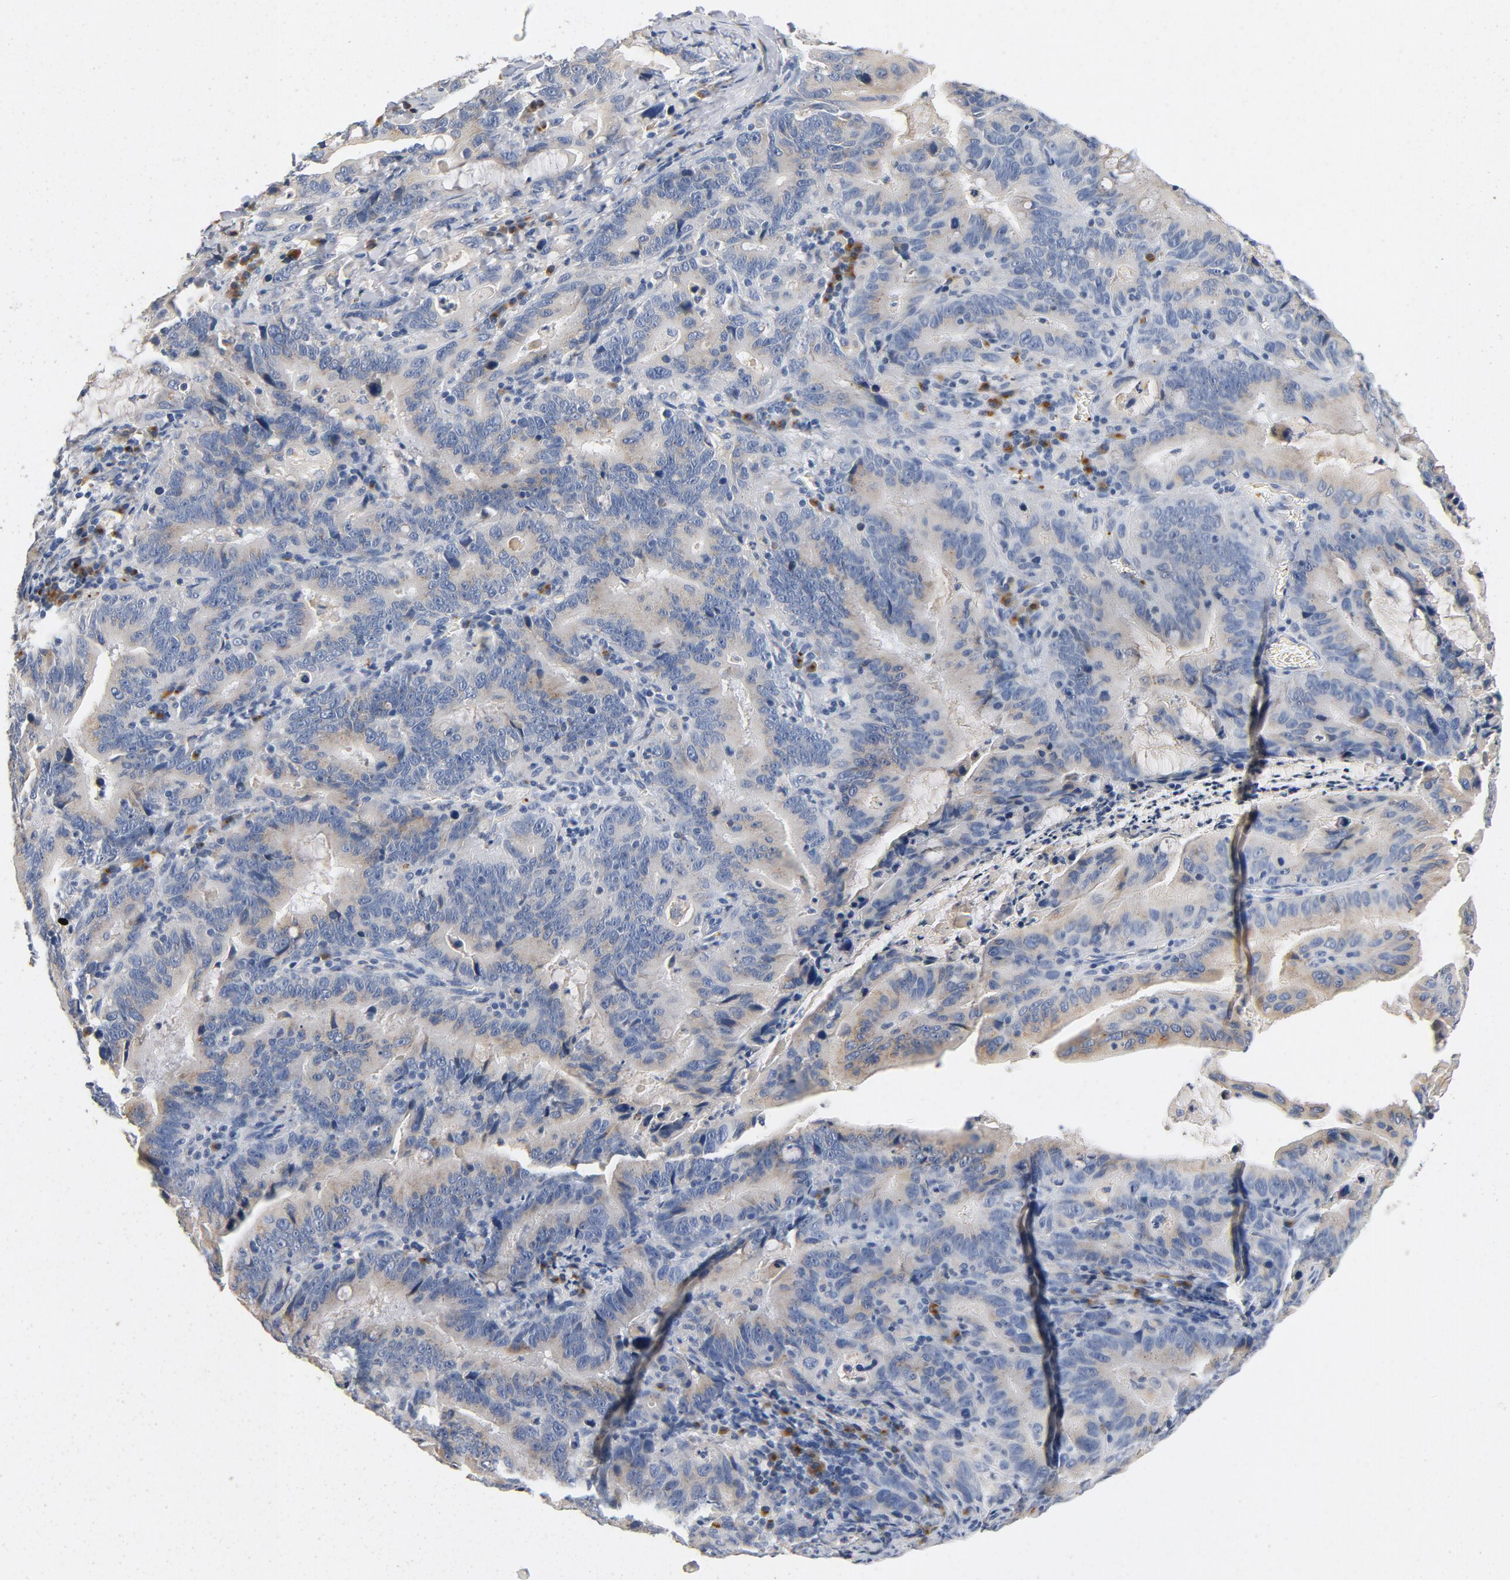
{"staining": {"intensity": "negative", "quantity": "none", "location": "none"}, "tissue": "stomach cancer", "cell_type": "Tumor cells", "image_type": "cancer", "snomed": [{"axis": "morphology", "description": "Adenocarcinoma, NOS"}, {"axis": "topography", "description": "Stomach, upper"}], "caption": "The photomicrograph demonstrates no significant positivity in tumor cells of stomach cancer.", "gene": "LMAN2", "patient": {"sex": "male", "age": 63}}